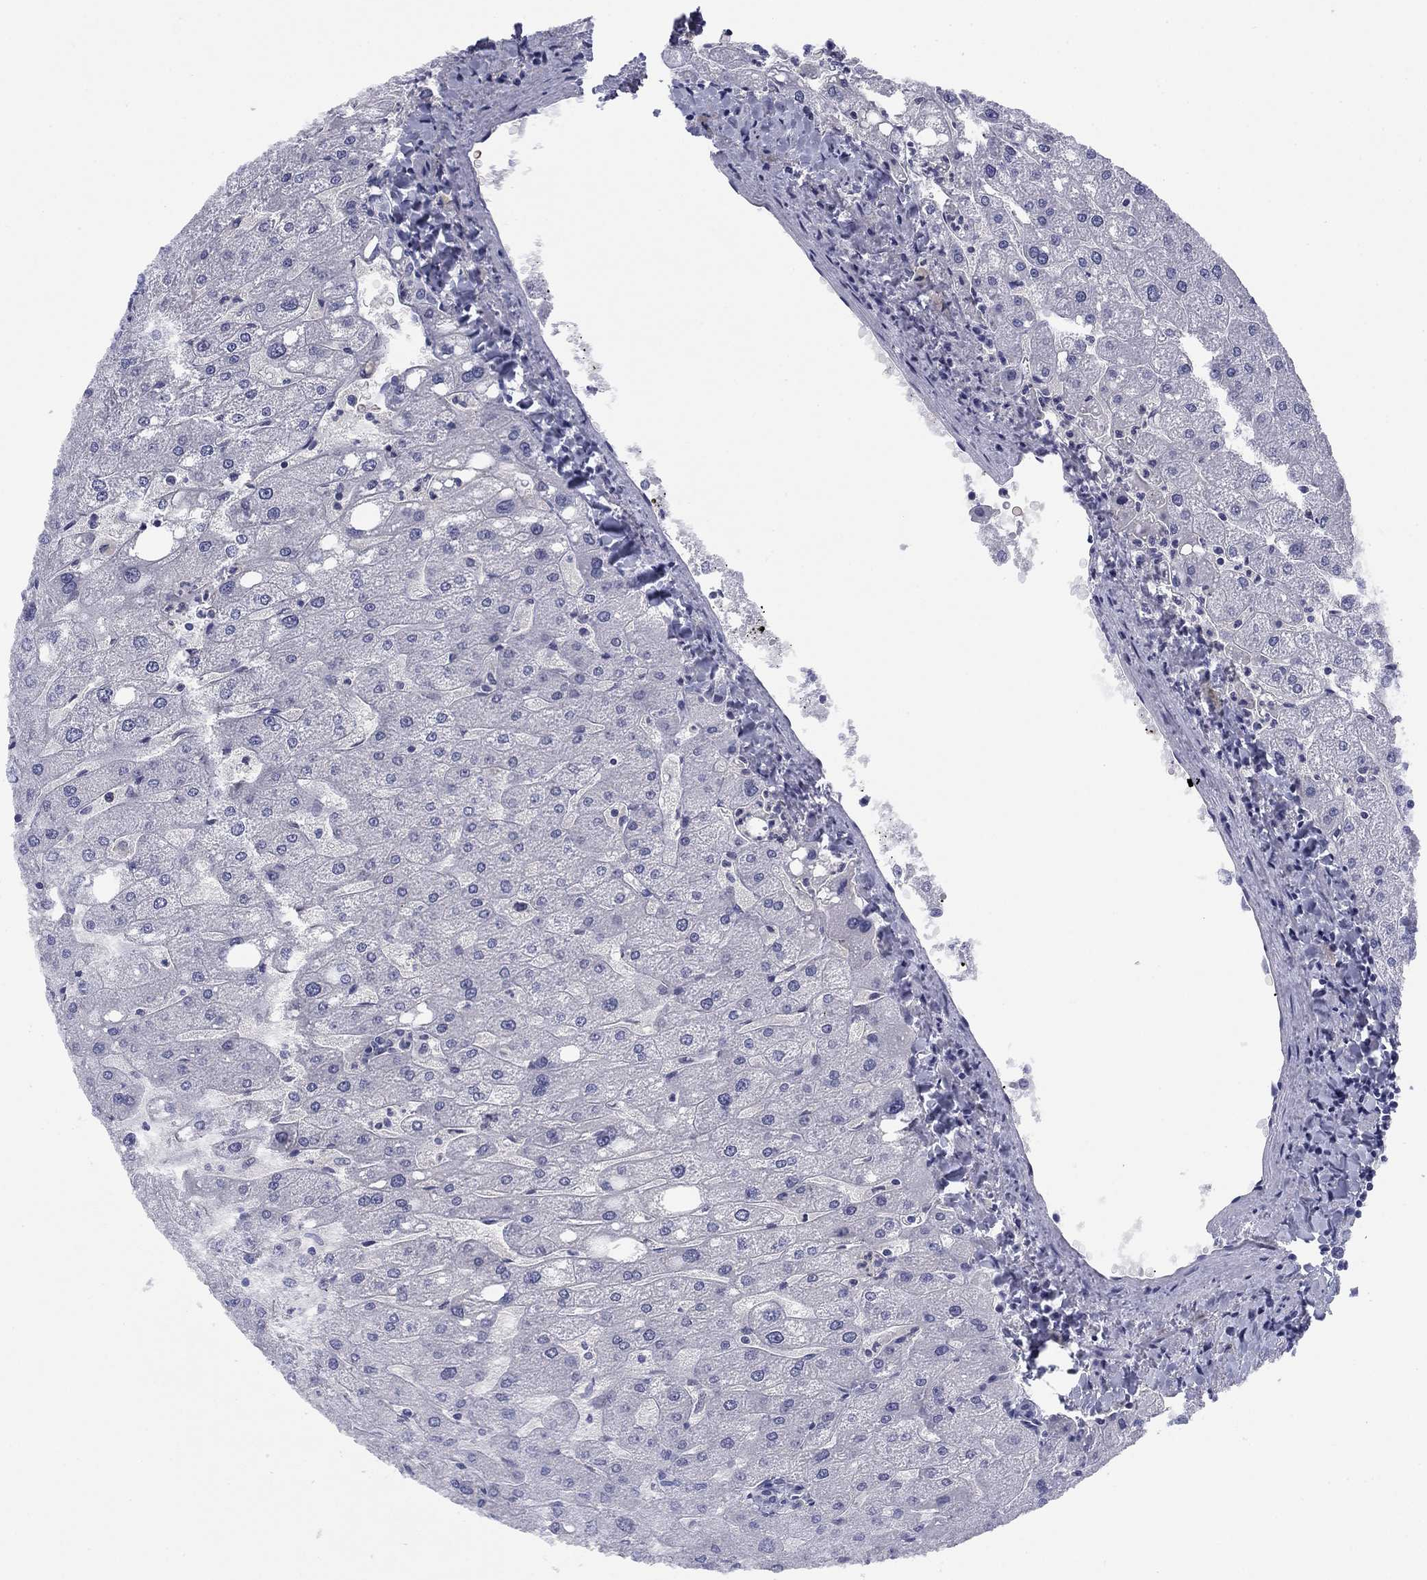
{"staining": {"intensity": "negative", "quantity": "none", "location": "none"}, "tissue": "liver", "cell_type": "Cholangiocytes", "image_type": "normal", "snomed": [{"axis": "morphology", "description": "Normal tissue, NOS"}, {"axis": "topography", "description": "Liver"}], "caption": "Immunohistochemical staining of benign human liver displays no significant expression in cholangiocytes.", "gene": "TIGD4", "patient": {"sex": "male", "age": 67}}